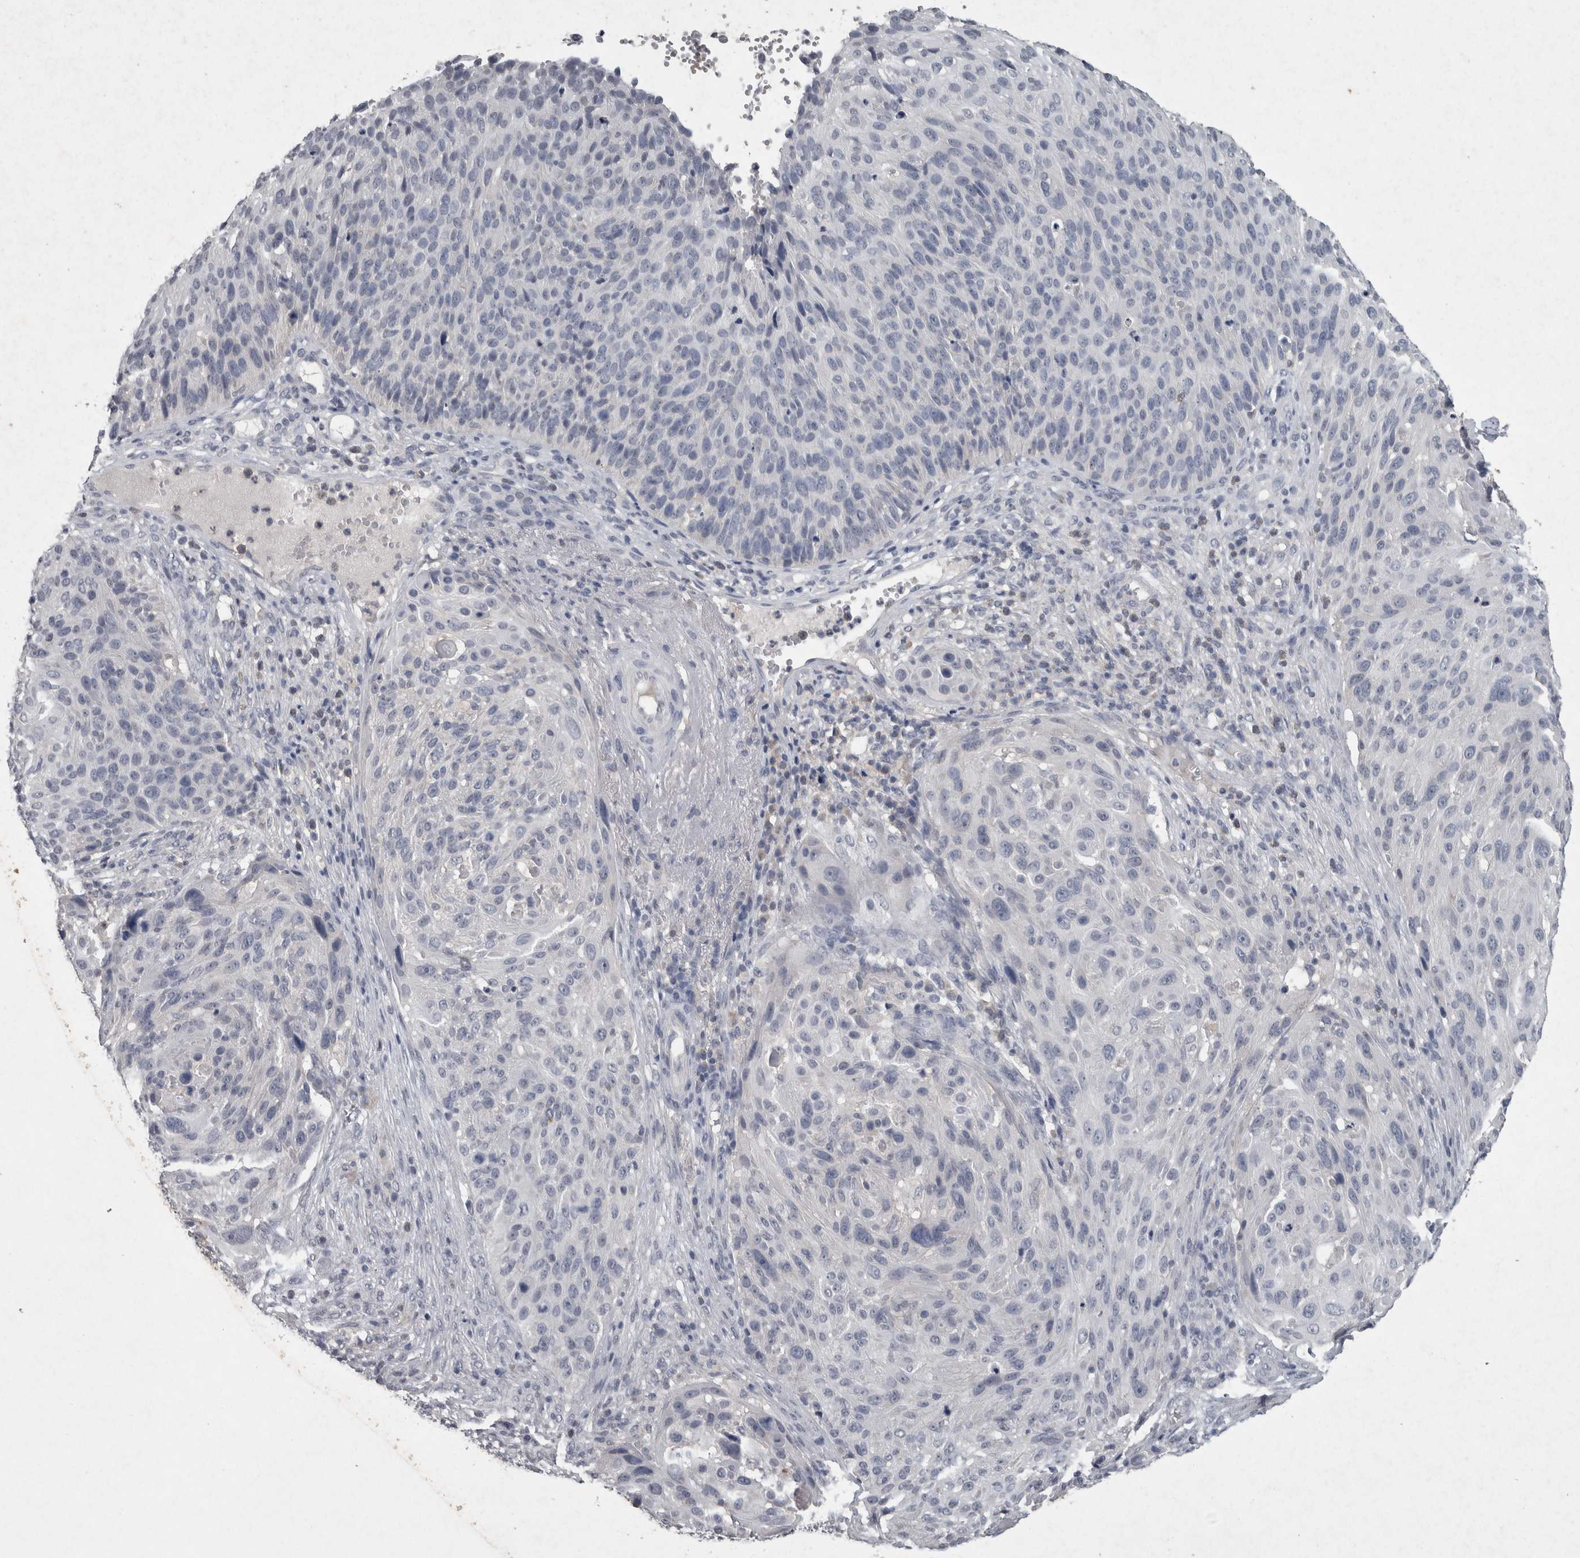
{"staining": {"intensity": "negative", "quantity": "none", "location": "none"}, "tissue": "cervical cancer", "cell_type": "Tumor cells", "image_type": "cancer", "snomed": [{"axis": "morphology", "description": "Squamous cell carcinoma, NOS"}, {"axis": "topography", "description": "Cervix"}], "caption": "Cervical squamous cell carcinoma was stained to show a protein in brown. There is no significant staining in tumor cells.", "gene": "WNT7A", "patient": {"sex": "female", "age": 74}}